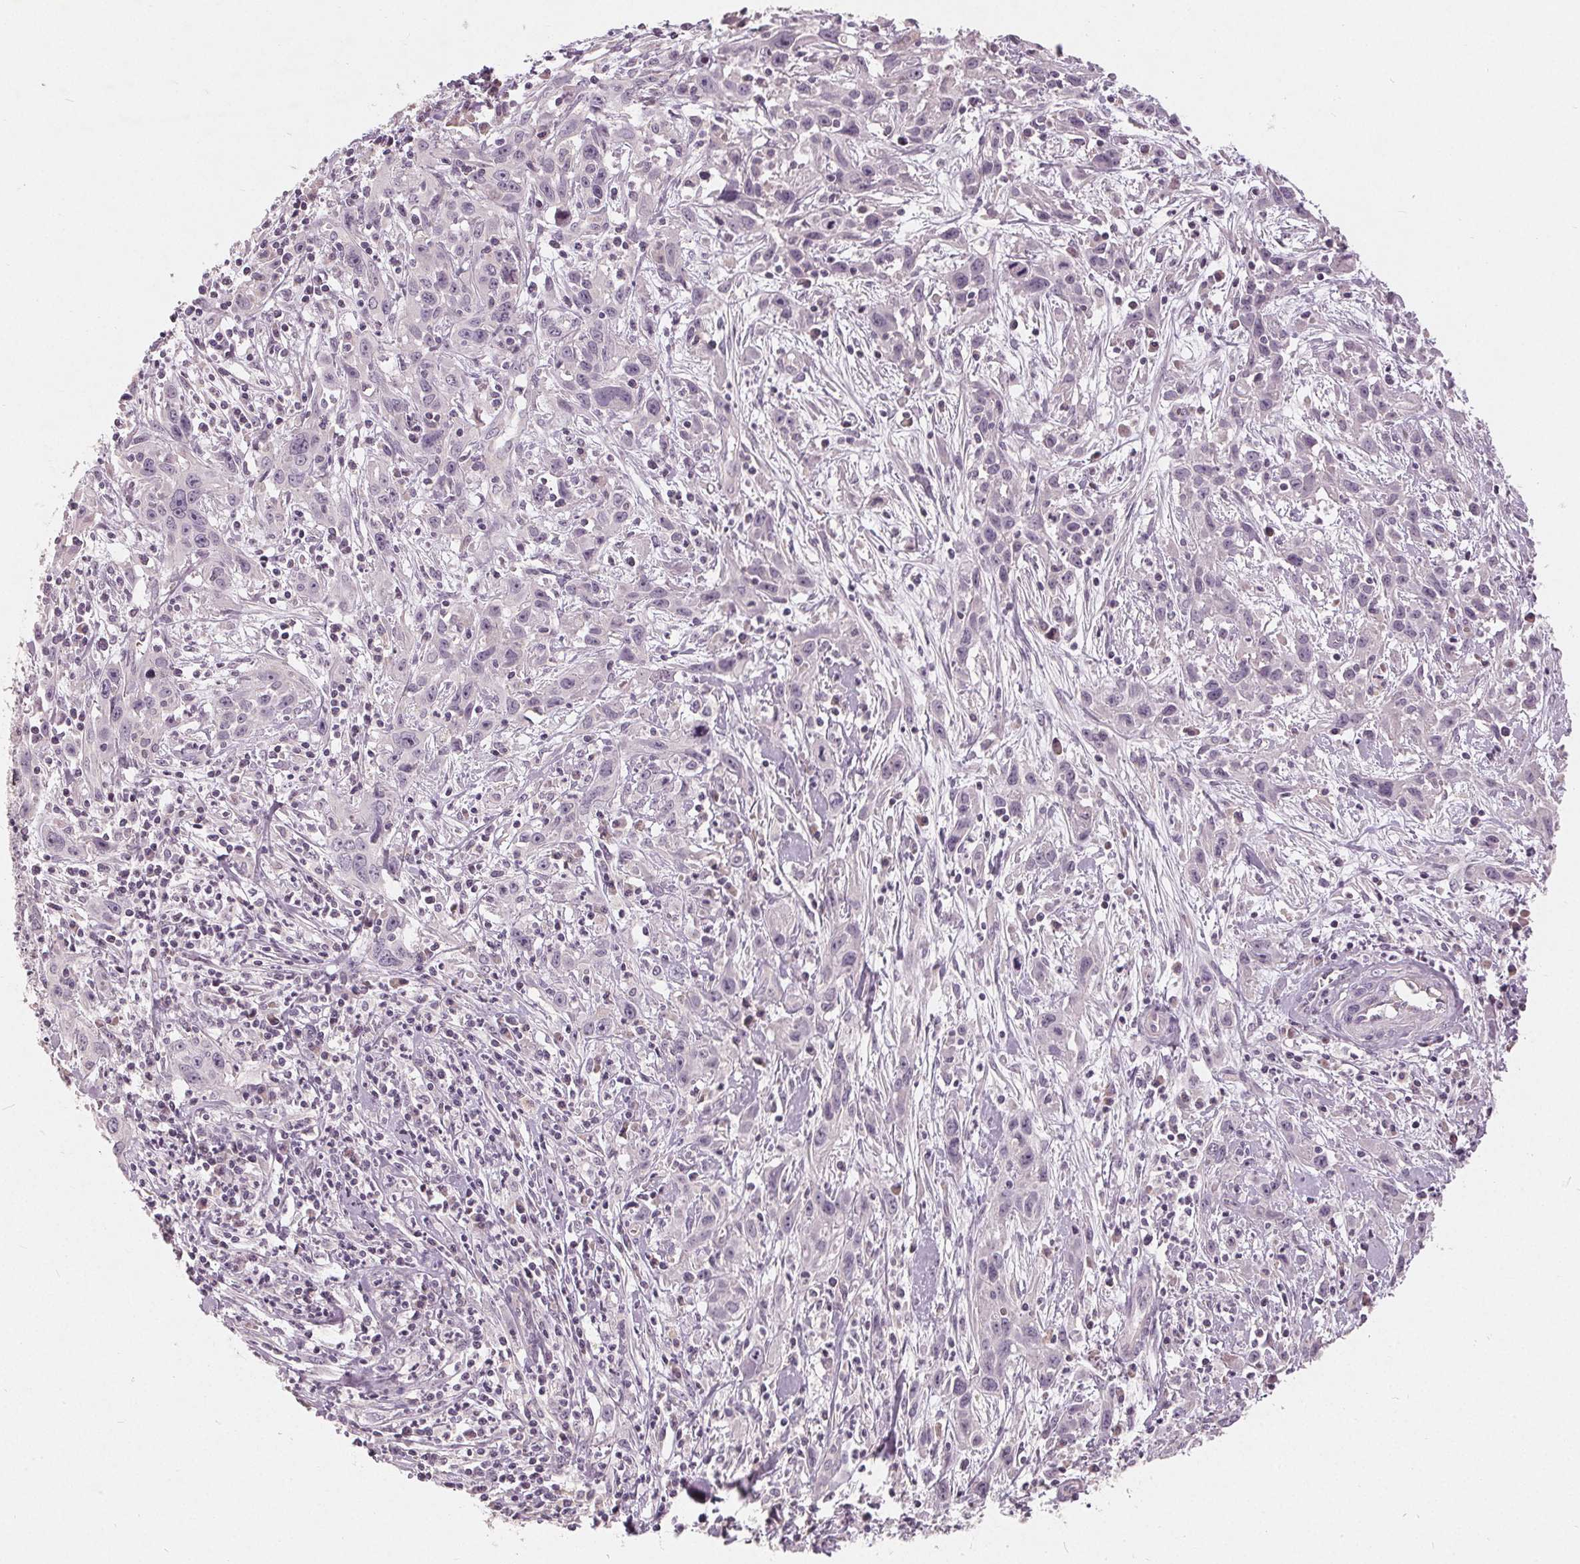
{"staining": {"intensity": "negative", "quantity": "none", "location": "none"}, "tissue": "cervical cancer", "cell_type": "Tumor cells", "image_type": "cancer", "snomed": [{"axis": "morphology", "description": "Squamous cell carcinoma, NOS"}, {"axis": "topography", "description": "Cervix"}], "caption": "Image shows no protein positivity in tumor cells of cervical squamous cell carcinoma tissue.", "gene": "TRIM60", "patient": {"sex": "female", "age": 38}}